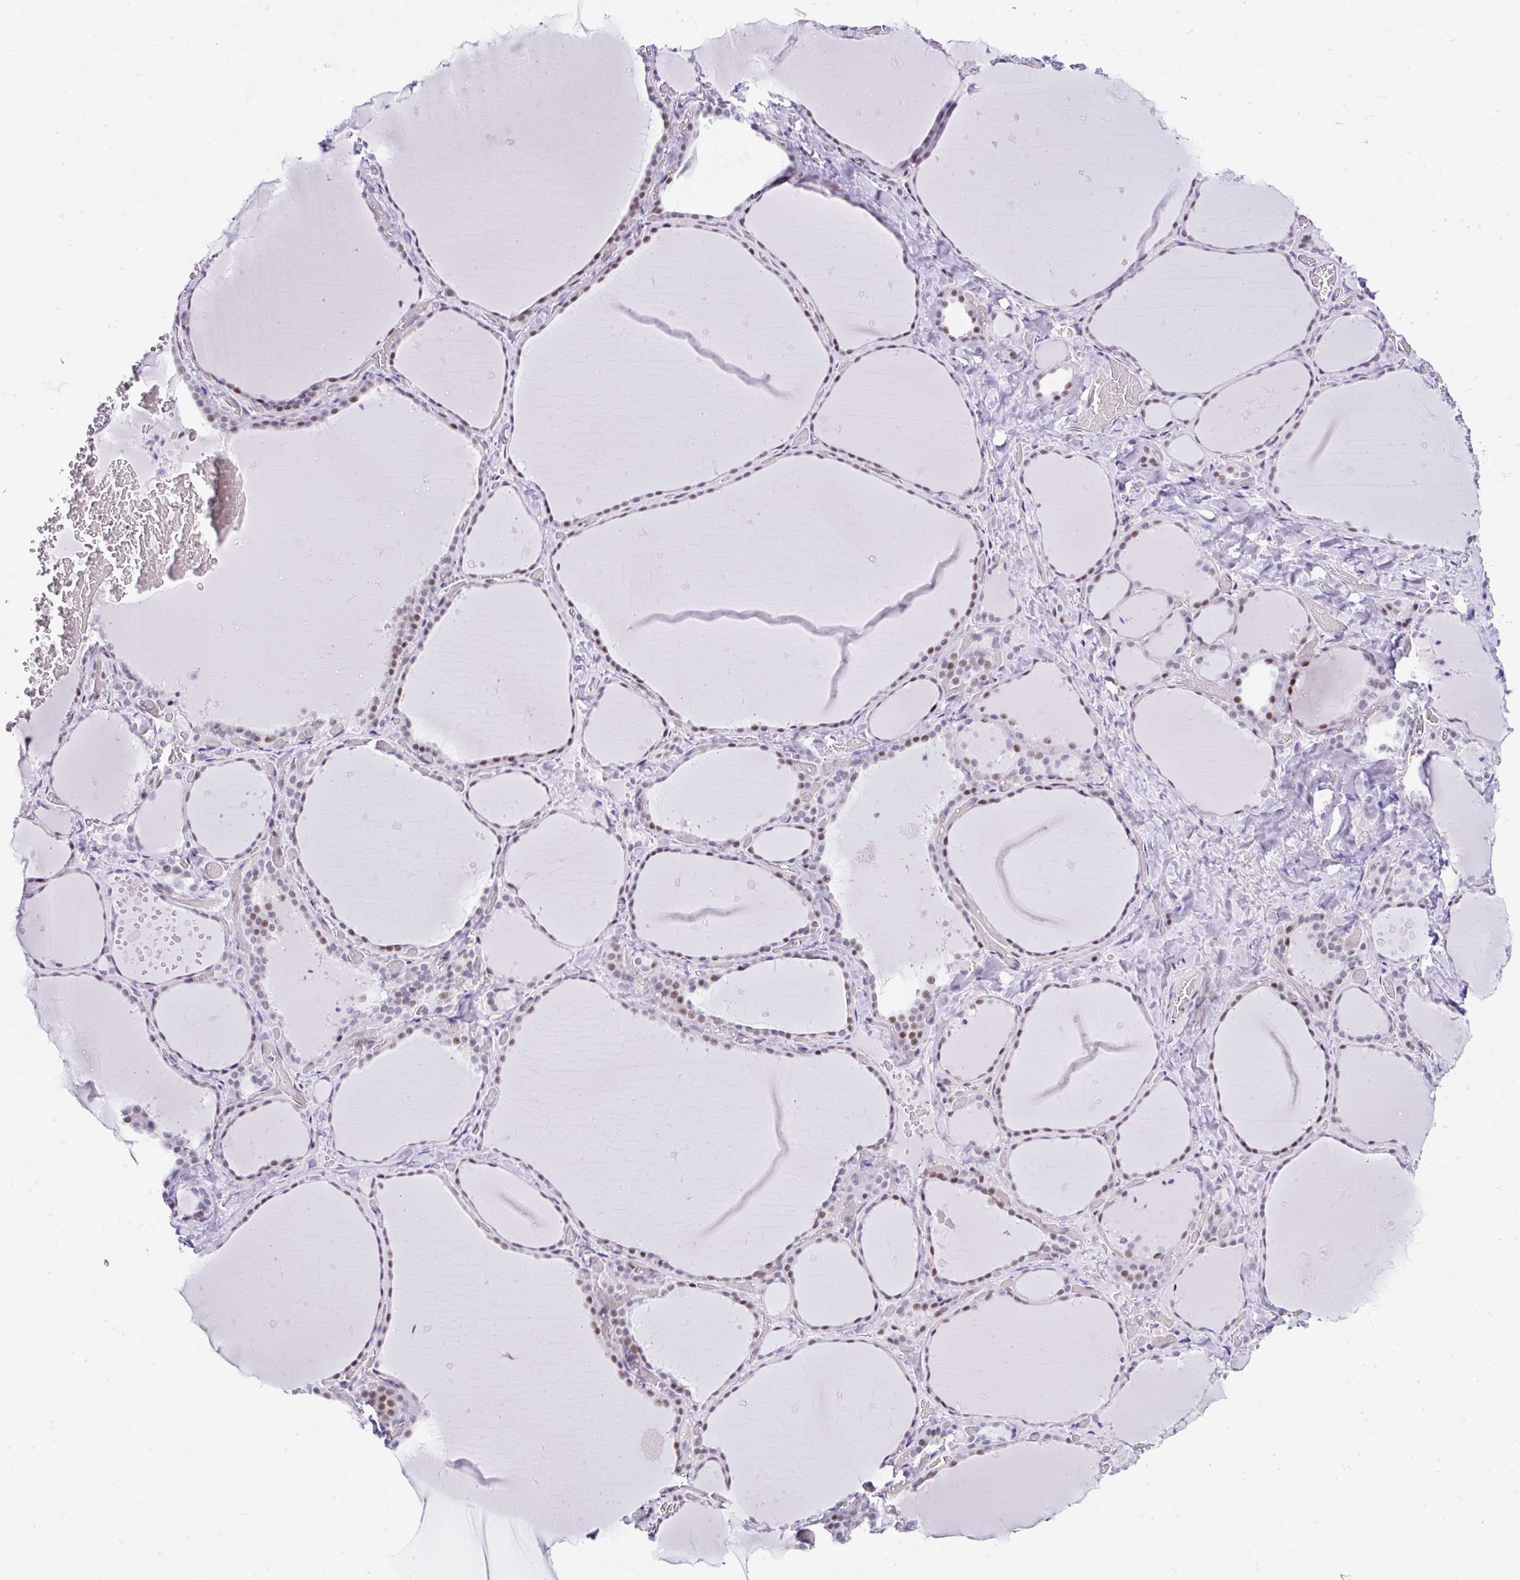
{"staining": {"intensity": "moderate", "quantity": "25%-75%", "location": "nuclear"}, "tissue": "thyroid gland", "cell_type": "Glandular cells", "image_type": "normal", "snomed": [{"axis": "morphology", "description": "Normal tissue, NOS"}, {"axis": "topography", "description": "Thyroid gland"}], "caption": "This photomicrograph demonstrates IHC staining of unremarkable human thyroid gland, with medium moderate nuclear staining in approximately 25%-75% of glandular cells.", "gene": "NR1D2", "patient": {"sex": "female", "age": 36}}